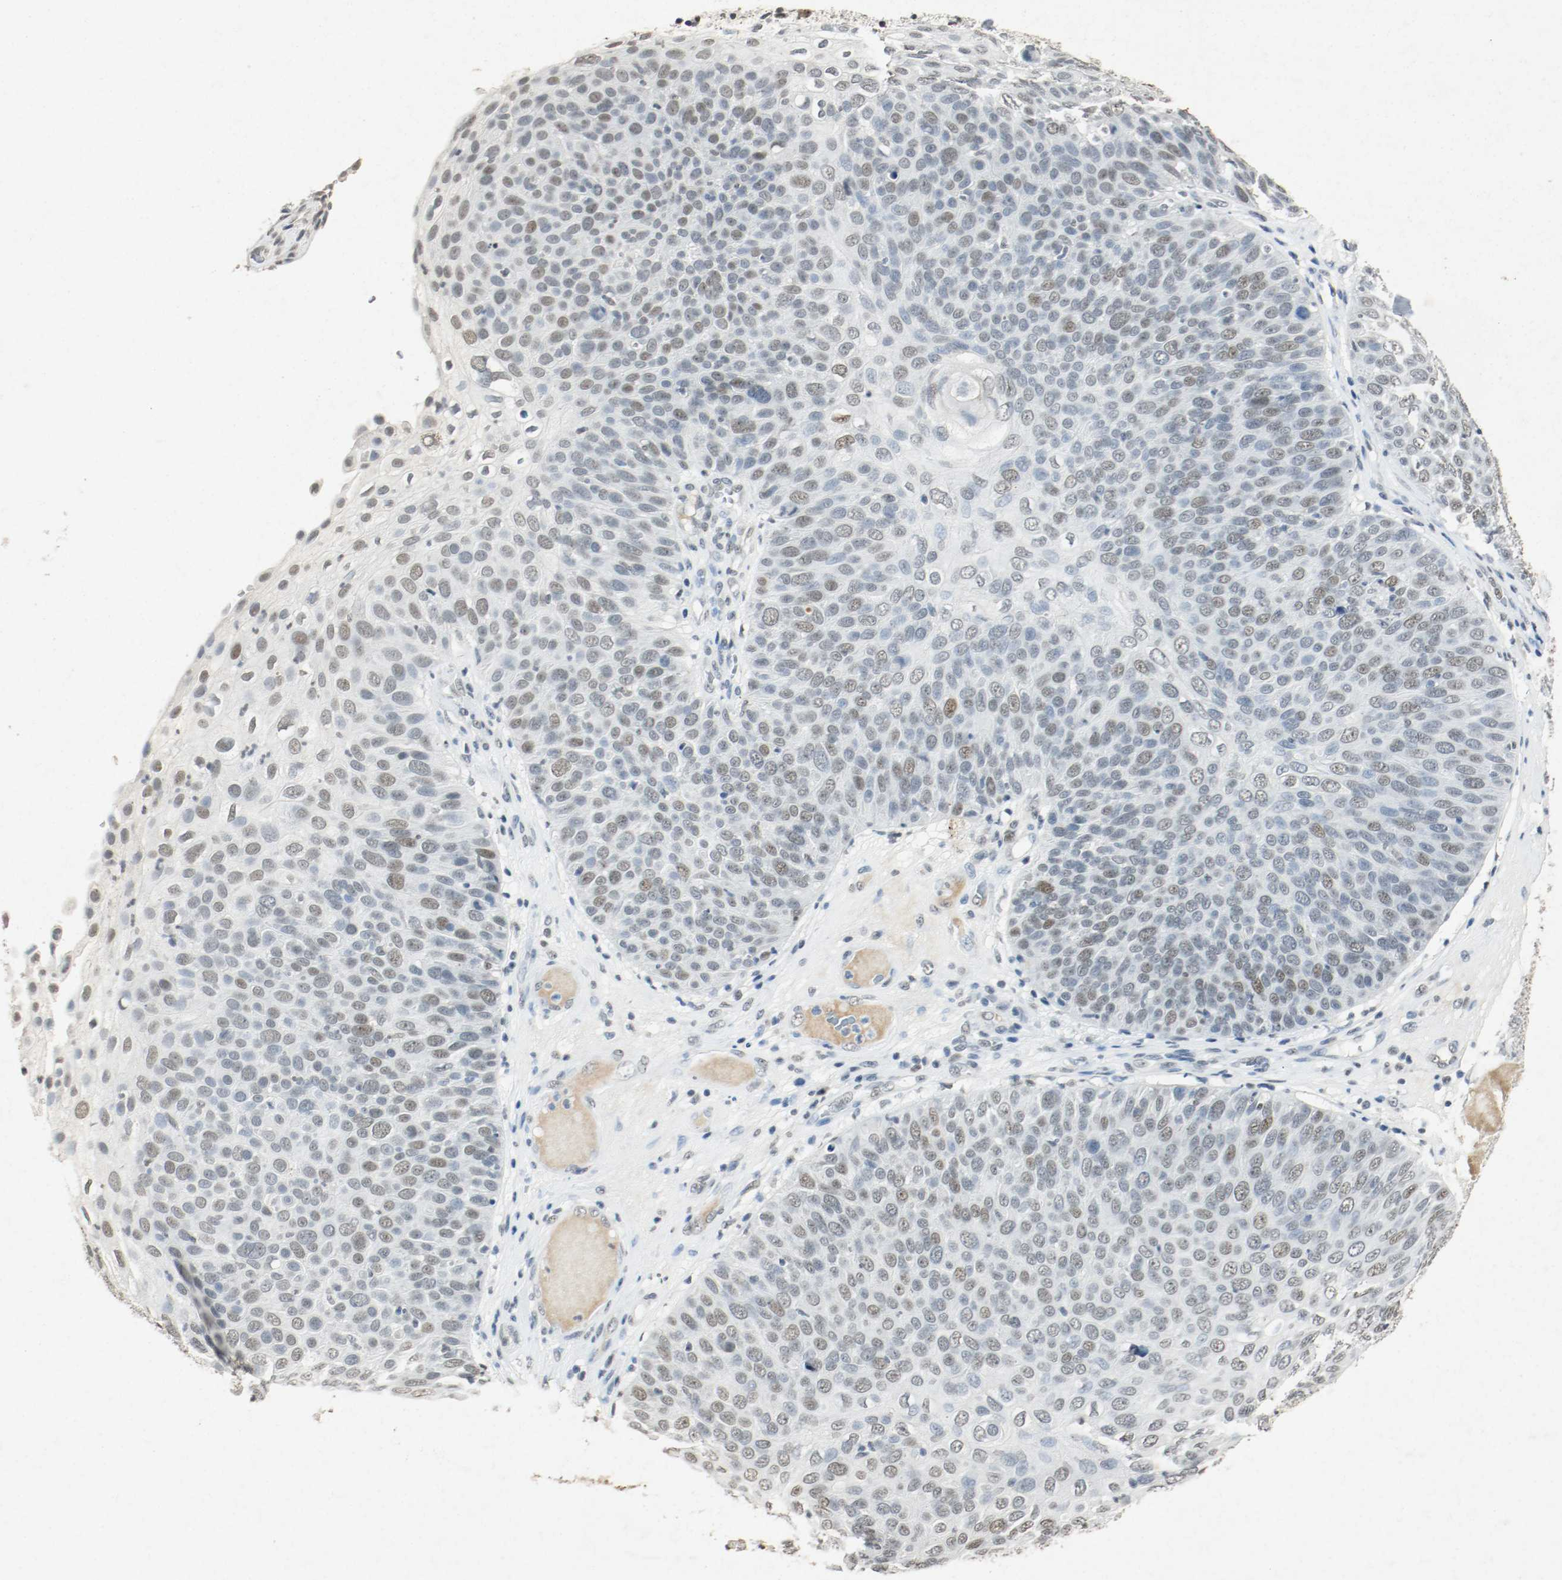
{"staining": {"intensity": "moderate", "quantity": ">75%", "location": "nuclear"}, "tissue": "skin cancer", "cell_type": "Tumor cells", "image_type": "cancer", "snomed": [{"axis": "morphology", "description": "Squamous cell carcinoma, NOS"}, {"axis": "topography", "description": "Skin"}], "caption": "Immunohistochemistry micrograph of neoplastic tissue: skin squamous cell carcinoma stained using immunohistochemistry reveals medium levels of moderate protein expression localized specifically in the nuclear of tumor cells, appearing as a nuclear brown color.", "gene": "DNMT1", "patient": {"sex": "male", "age": 87}}